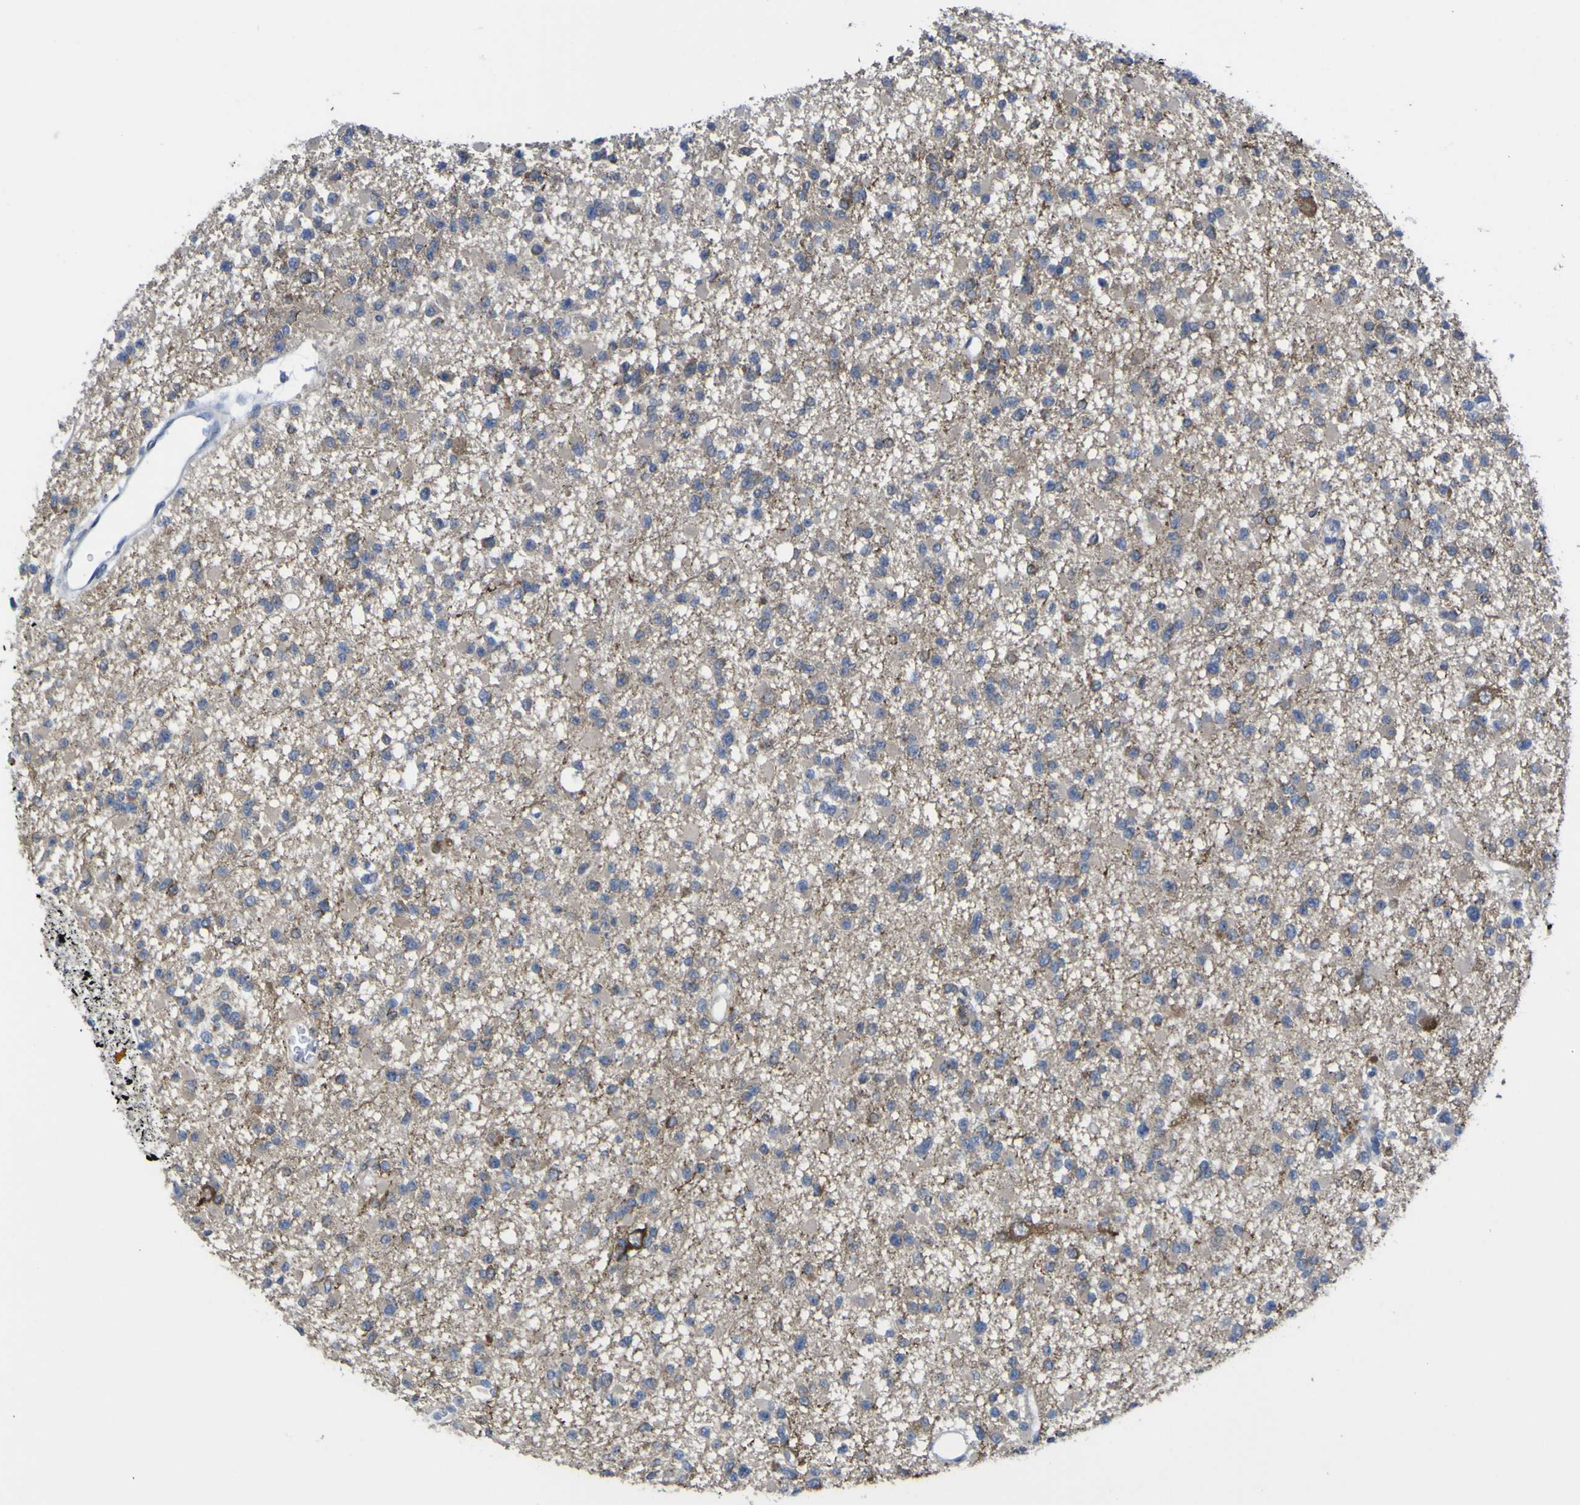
{"staining": {"intensity": "moderate", "quantity": "<25%", "location": "cytoplasmic/membranous"}, "tissue": "glioma", "cell_type": "Tumor cells", "image_type": "cancer", "snomed": [{"axis": "morphology", "description": "Glioma, malignant, Low grade"}, {"axis": "topography", "description": "Brain"}], "caption": "Human glioma stained with a brown dye demonstrates moderate cytoplasmic/membranous positive positivity in approximately <25% of tumor cells.", "gene": "TNFRSF11A", "patient": {"sex": "female", "age": 22}}